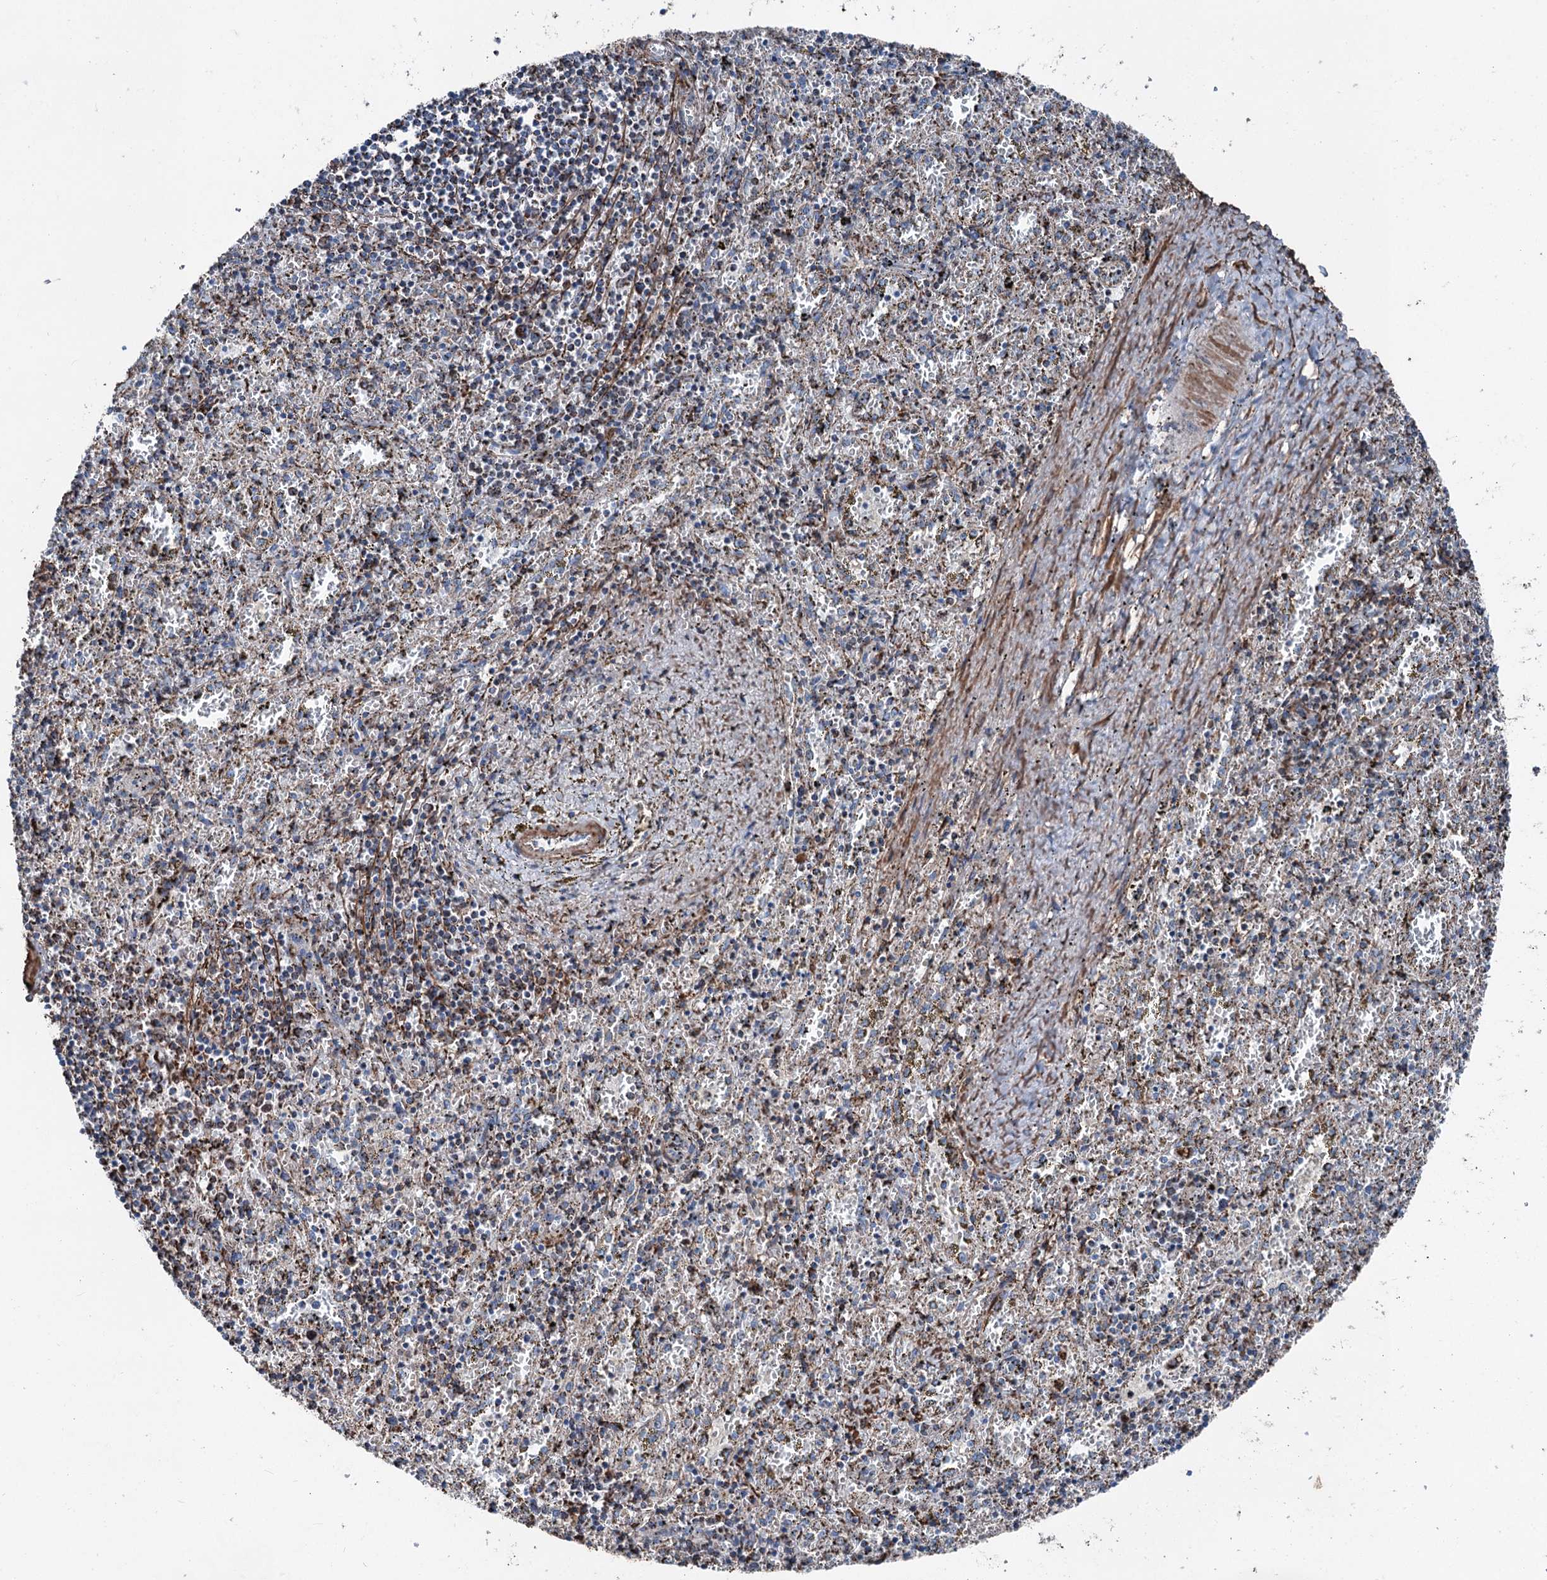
{"staining": {"intensity": "negative", "quantity": "none", "location": "none"}, "tissue": "spleen", "cell_type": "Cells in red pulp", "image_type": "normal", "snomed": [{"axis": "morphology", "description": "Normal tissue, NOS"}, {"axis": "topography", "description": "Spleen"}], "caption": "The micrograph displays no staining of cells in red pulp in normal spleen. Nuclei are stained in blue.", "gene": "DDIAS", "patient": {"sex": "male", "age": 11}}